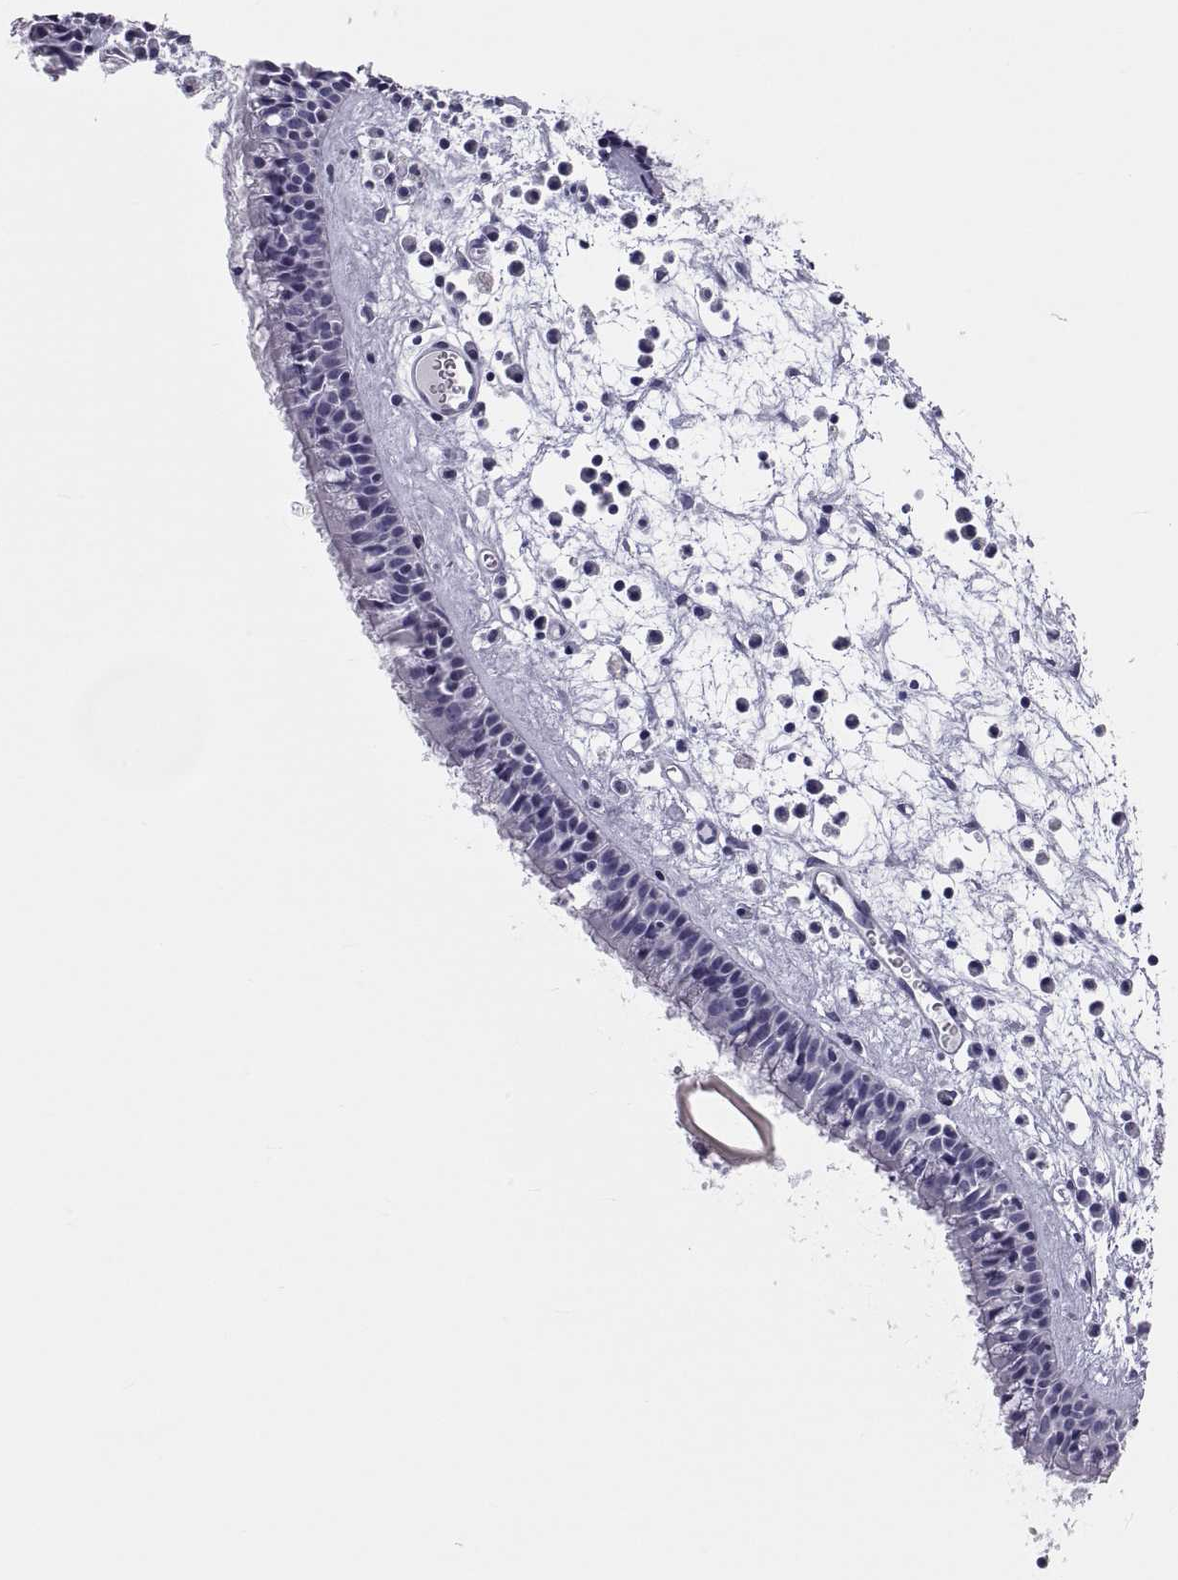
{"staining": {"intensity": "negative", "quantity": "none", "location": "none"}, "tissue": "nasopharynx", "cell_type": "Respiratory epithelial cells", "image_type": "normal", "snomed": [{"axis": "morphology", "description": "Normal tissue, NOS"}, {"axis": "topography", "description": "Nasopharynx"}], "caption": "Micrograph shows no significant protein positivity in respiratory epithelial cells of benign nasopharynx.", "gene": "DEFB129", "patient": {"sex": "female", "age": 47}}